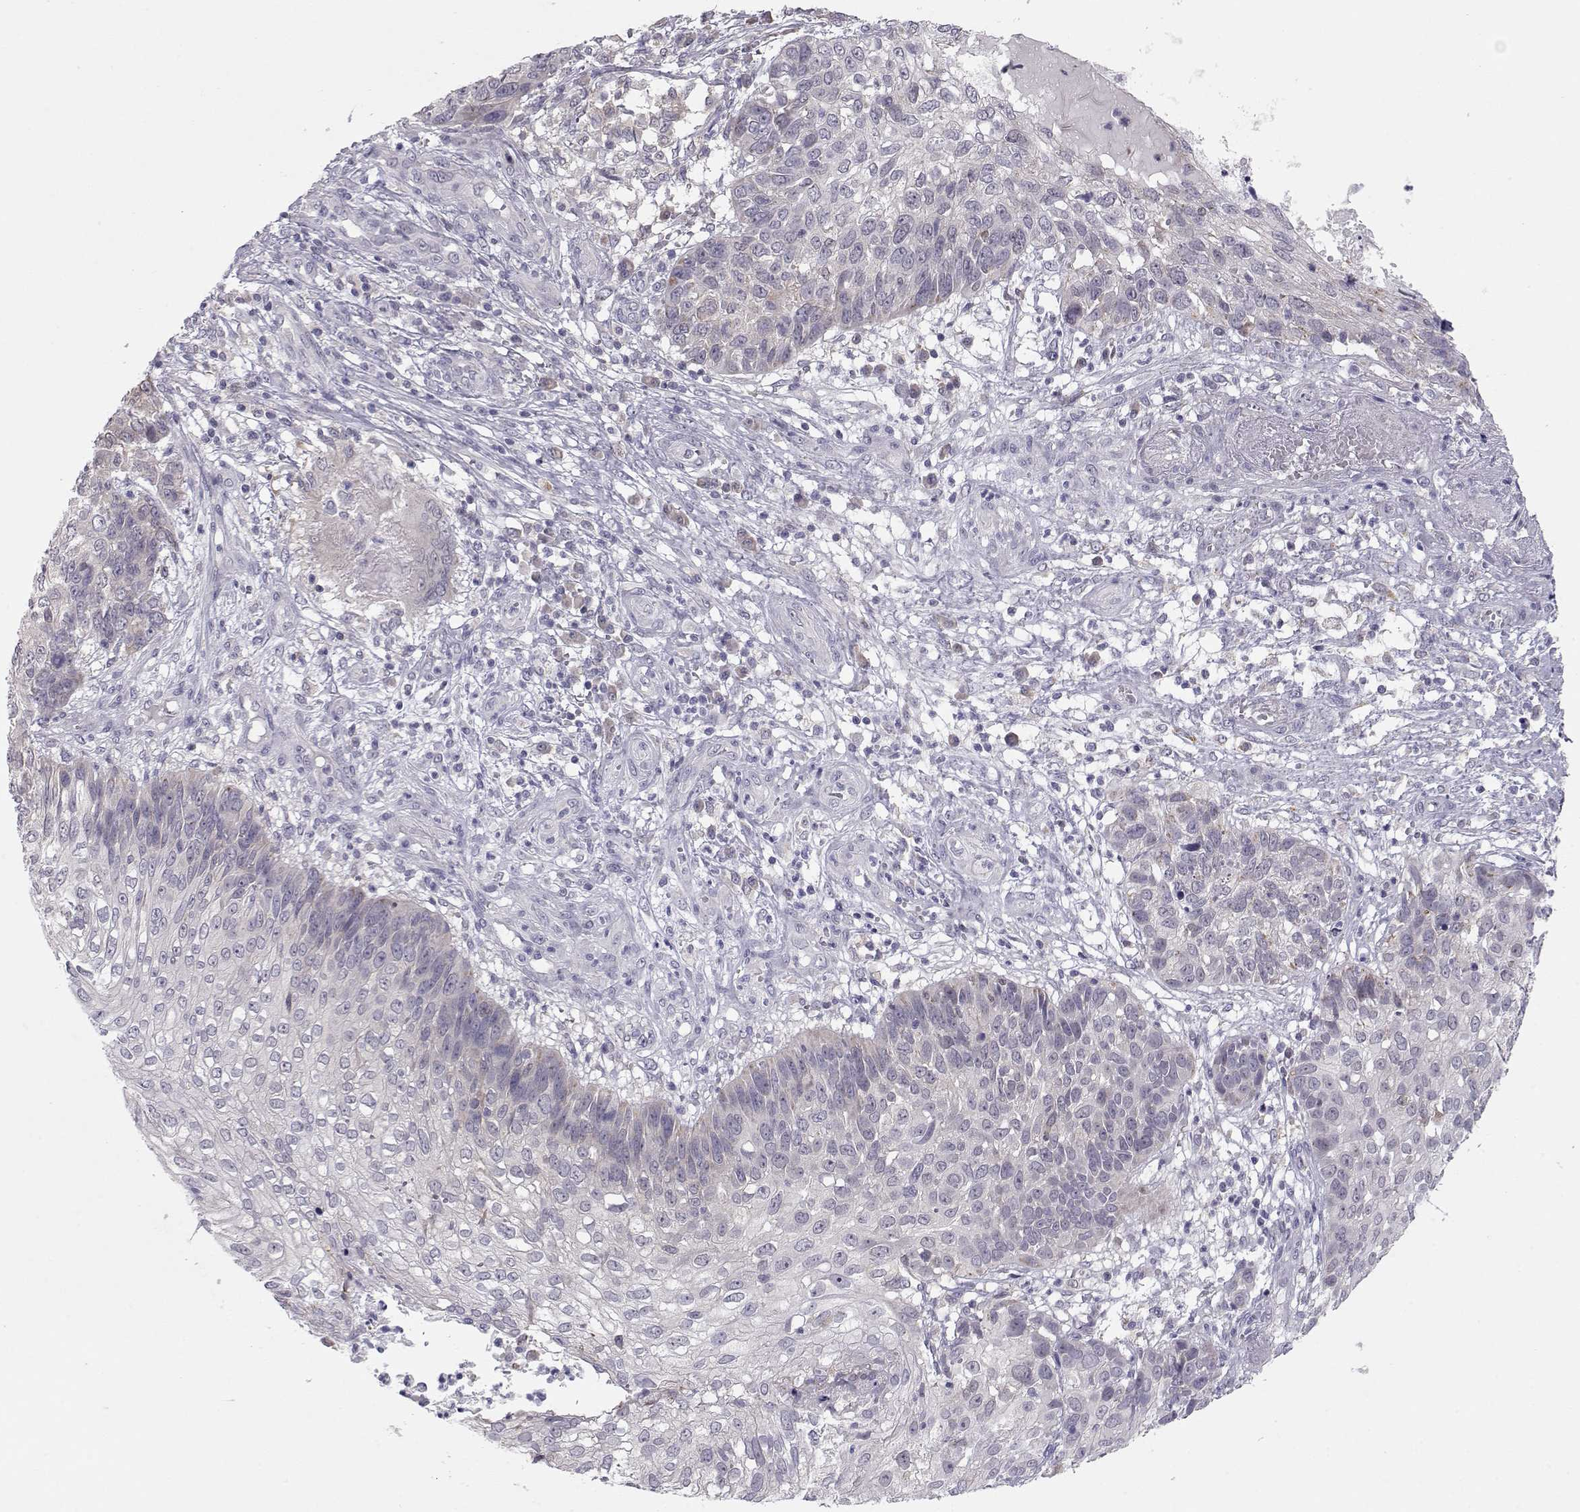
{"staining": {"intensity": "negative", "quantity": "none", "location": "none"}, "tissue": "skin cancer", "cell_type": "Tumor cells", "image_type": "cancer", "snomed": [{"axis": "morphology", "description": "Squamous cell carcinoma, NOS"}, {"axis": "topography", "description": "Skin"}], "caption": "IHC histopathology image of skin squamous cell carcinoma stained for a protein (brown), which demonstrates no staining in tumor cells.", "gene": "NPVF", "patient": {"sex": "male", "age": 92}}